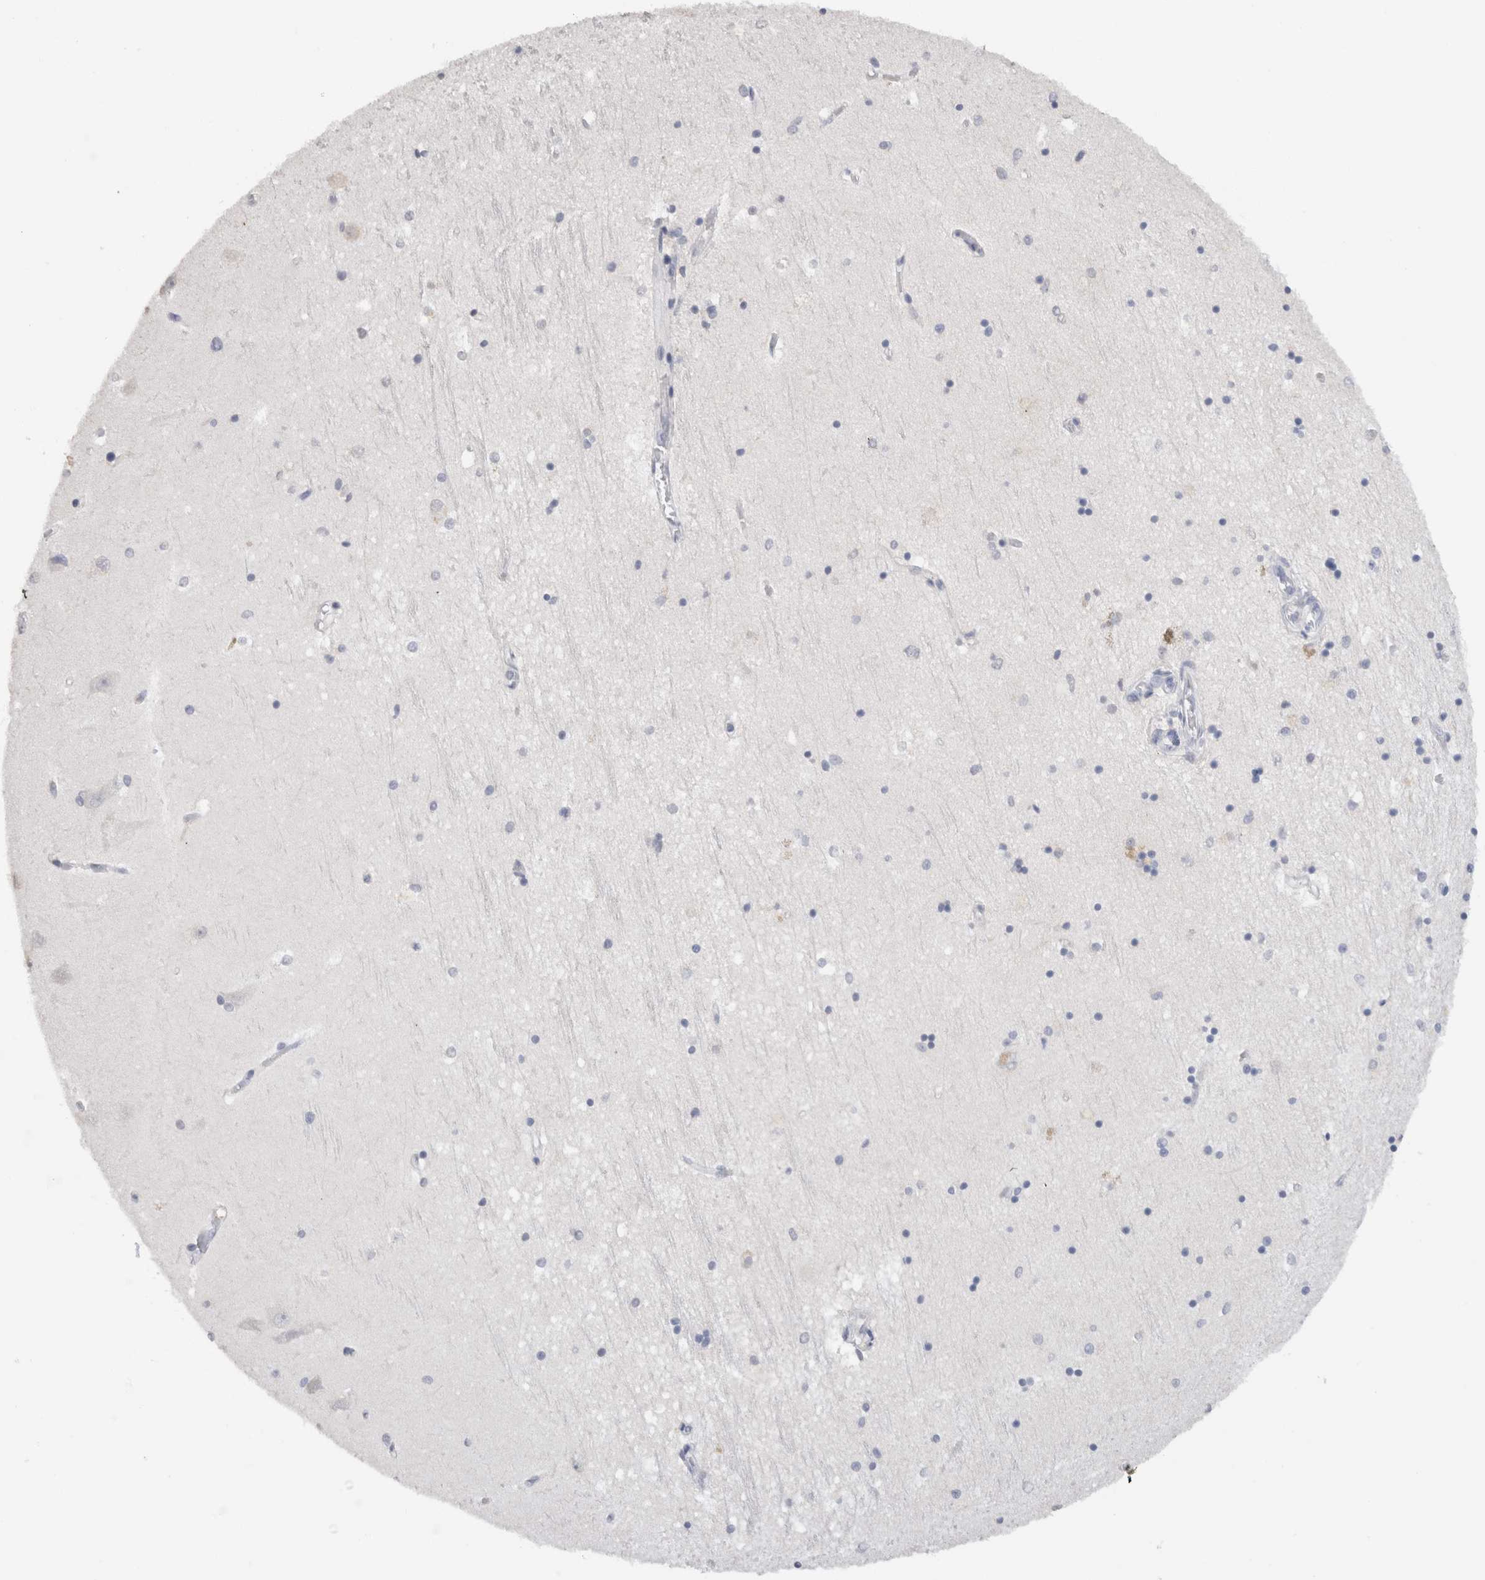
{"staining": {"intensity": "negative", "quantity": "none", "location": "none"}, "tissue": "hippocampus", "cell_type": "Glial cells", "image_type": "normal", "snomed": [{"axis": "morphology", "description": "Normal tissue, NOS"}, {"axis": "topography", "description": "Hippocampus"}], "caption": "The micrograph demonstrates no significant expression in glial cells of hippocampus.", "gene": "LAMP3", "patient": {"sex": "male", "age": 45}}